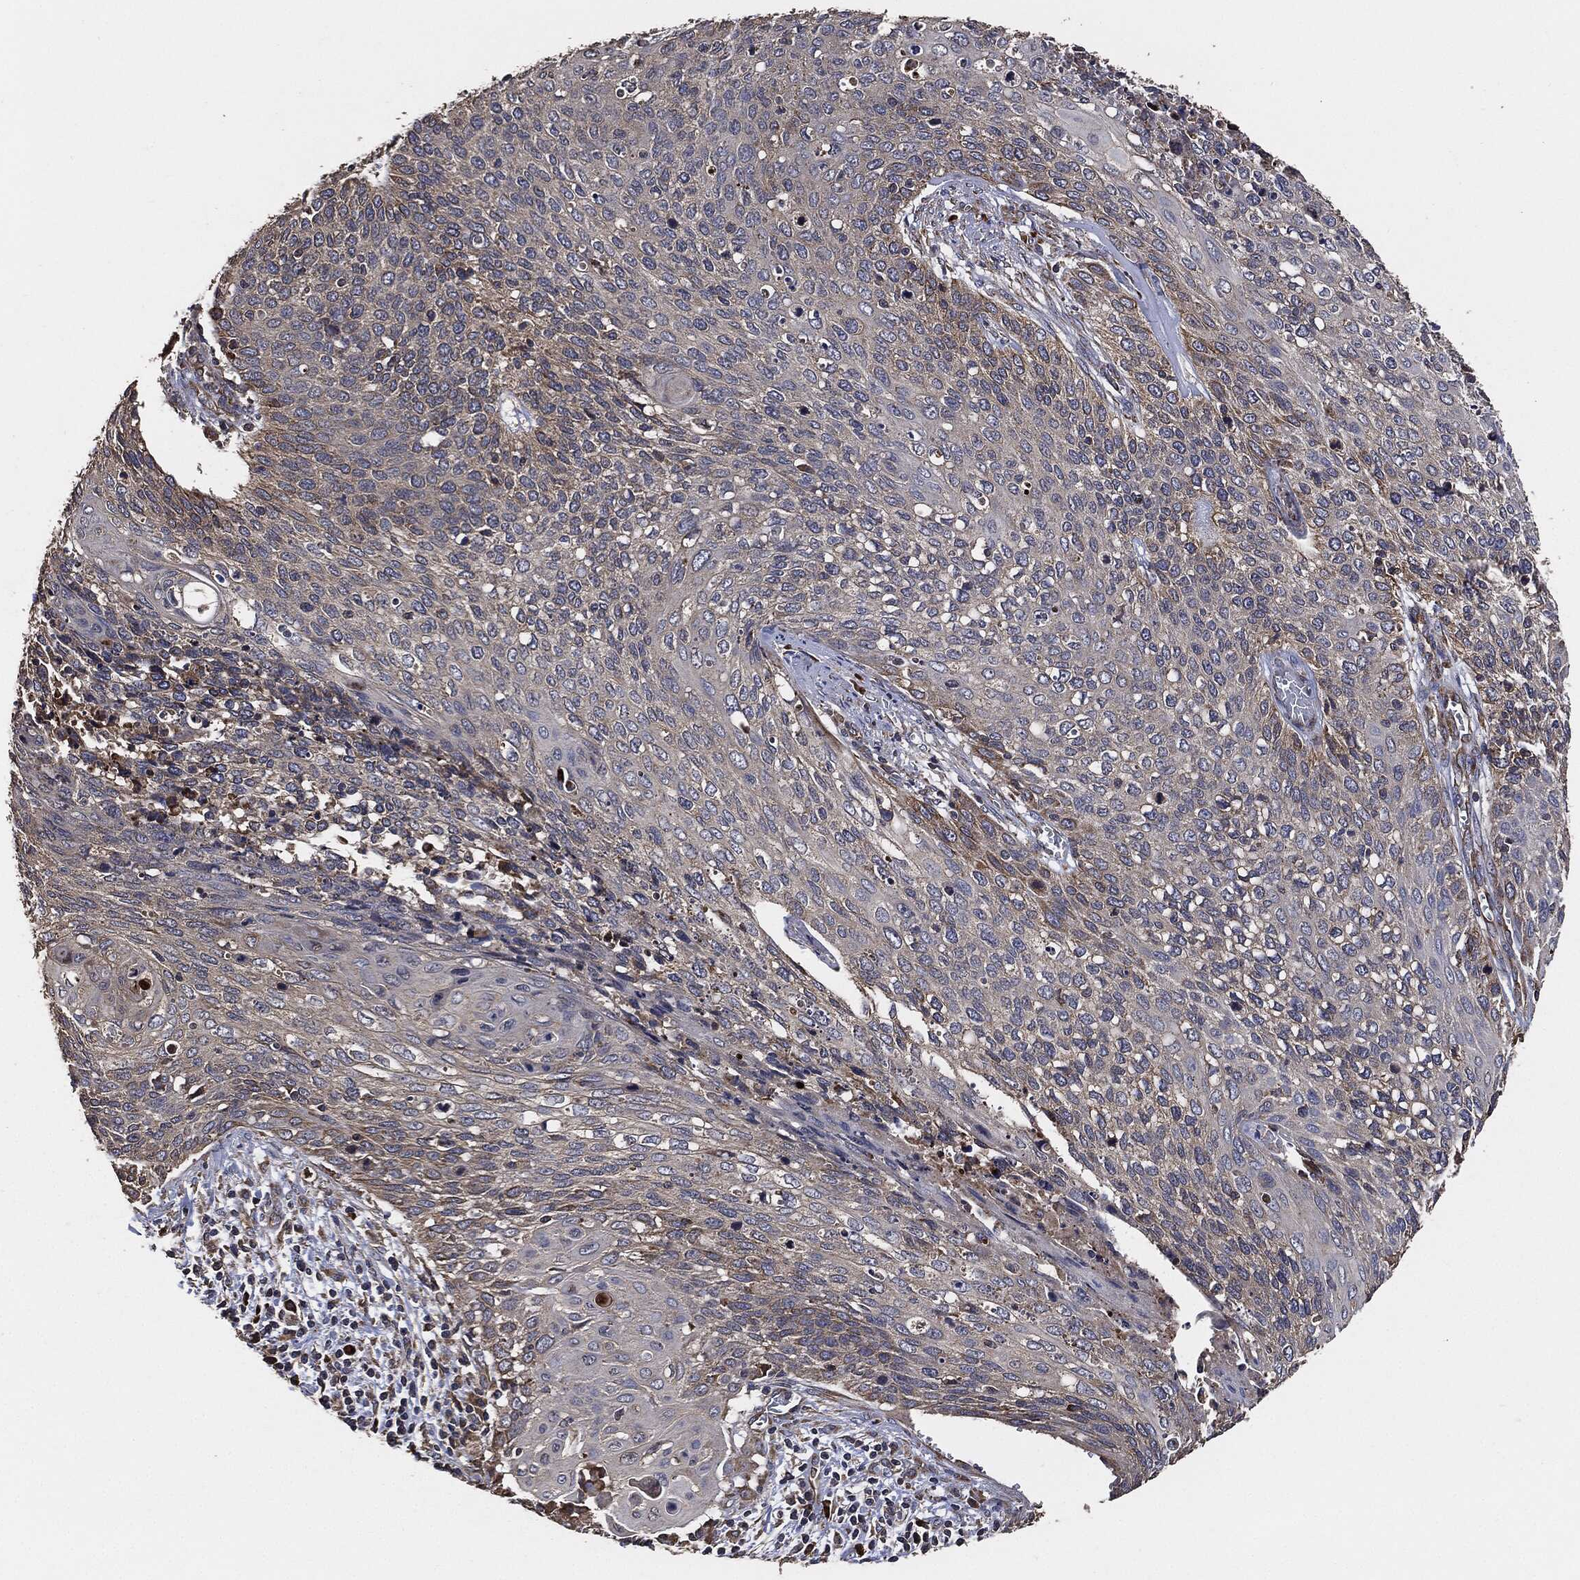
{"staining": {"intensity": "moderate", "quantity": "<25%", "location": "cytoplasmic/membranous"}, "tissue": "cervical cancer", "cell_type": "Tumor cells", "image_type": "cancer", "snomed": [{"axis": "morphology", "description": "Squamous cell carcinoma, NOS"}, {"axis": "topography", "description": "Cervix"}], "caption": "The histopathology image exhibits a brown stain indicating the presence of a protein in the cytoplasmic/membranous of tumor cells in cervical cancer (squamous cell carcinoma).", "gene": "STK3", "patient": {"sex": "female", "age": 39}}